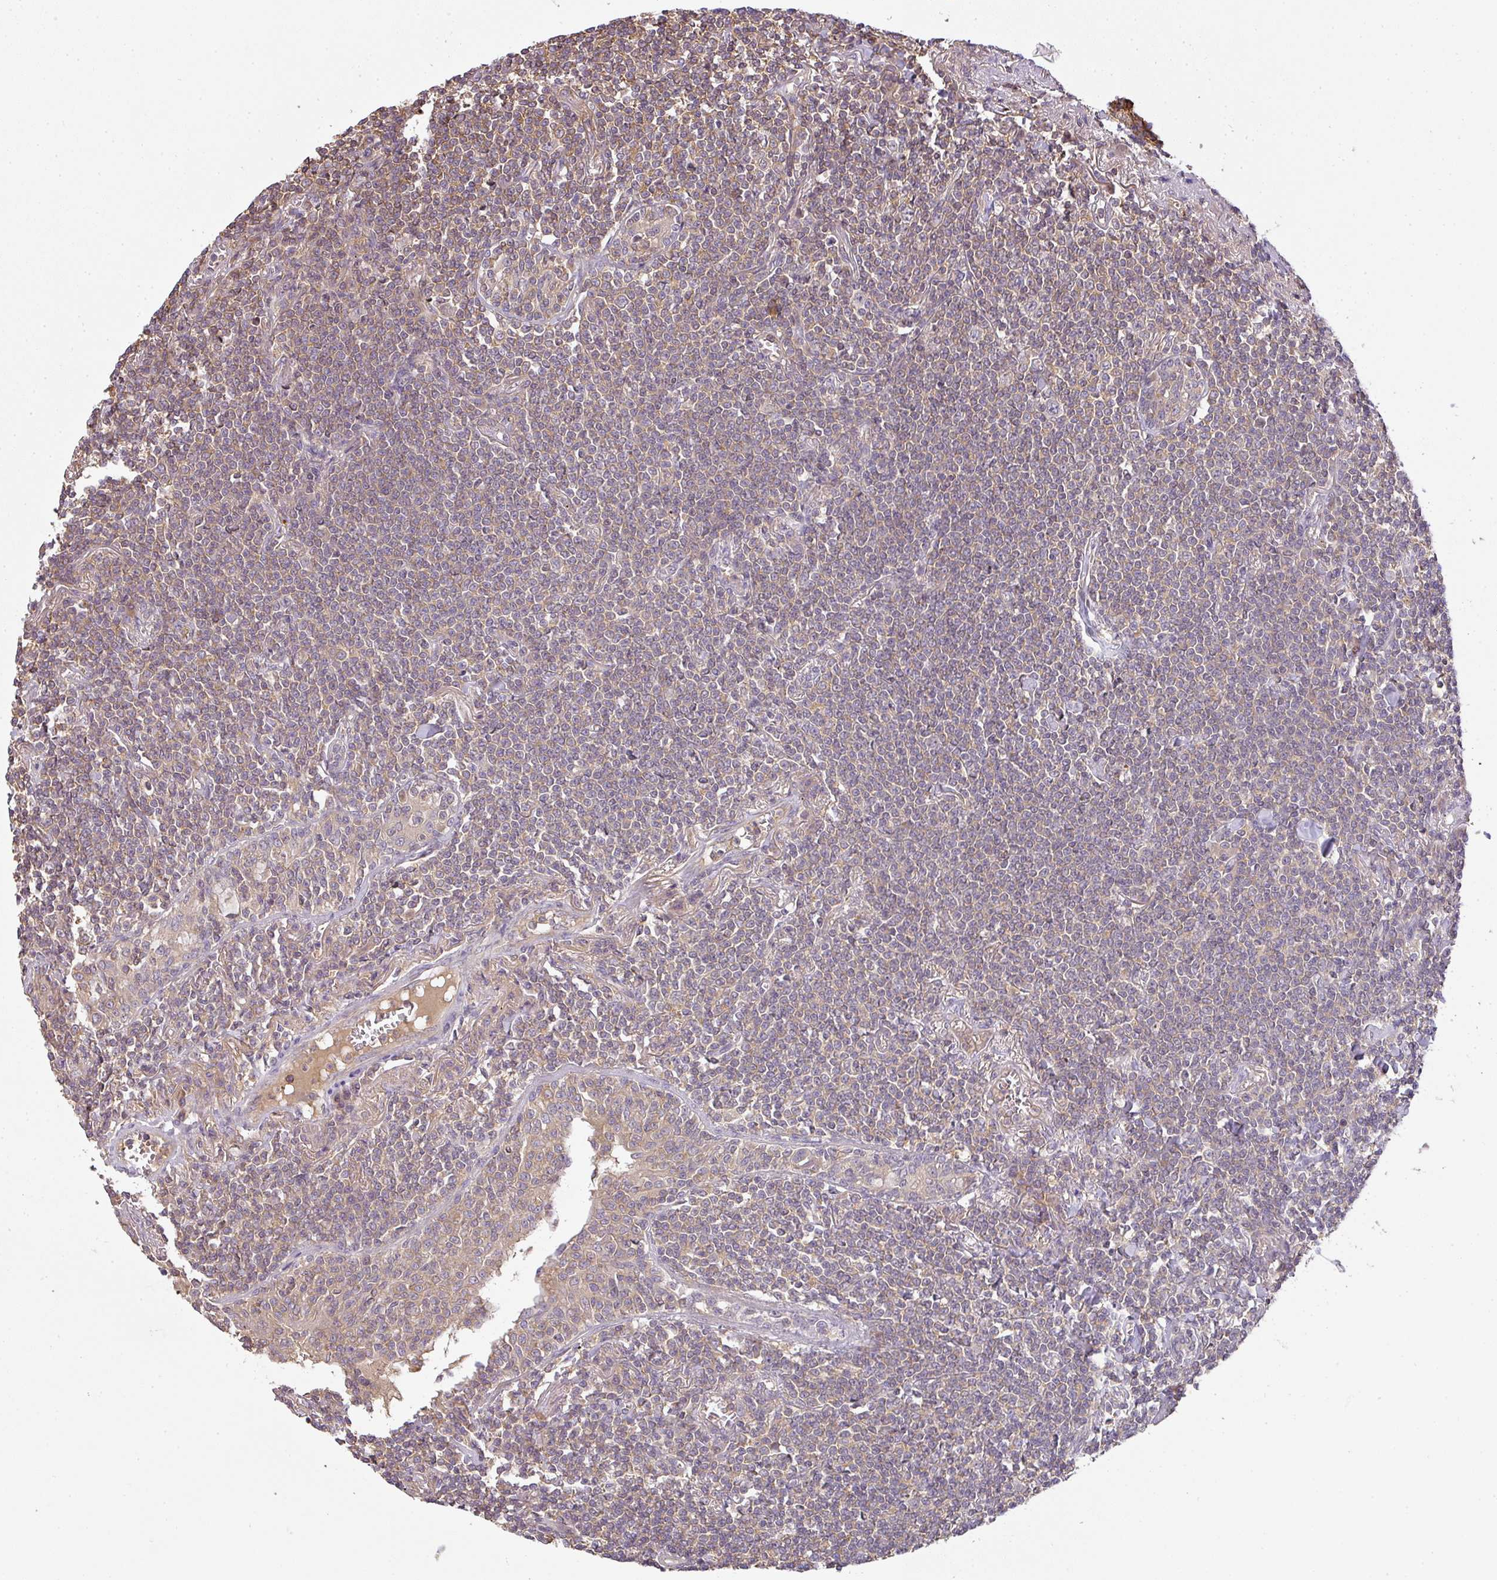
{"staining": {"intensity": "weak", "quantity": ">75%", "location": "cytoplasmic/membranous"}, "tissue": "lymphoma", "cell_type": "Tumor cells", "image_type": "cancer", "snomed": [{"axis": "morphology", "description": "Malignant lymphoma, non-Hodgkin's type, Low grade"}, {"axis": "topography", "description": "Lung"}], "caption": "A brown stain highlights weak cytoplasmic/membranous expression of a protein in lymphoma tumor cells.", "gene": "TCL1B", "patient": {"sex": "female", "age": 71}}